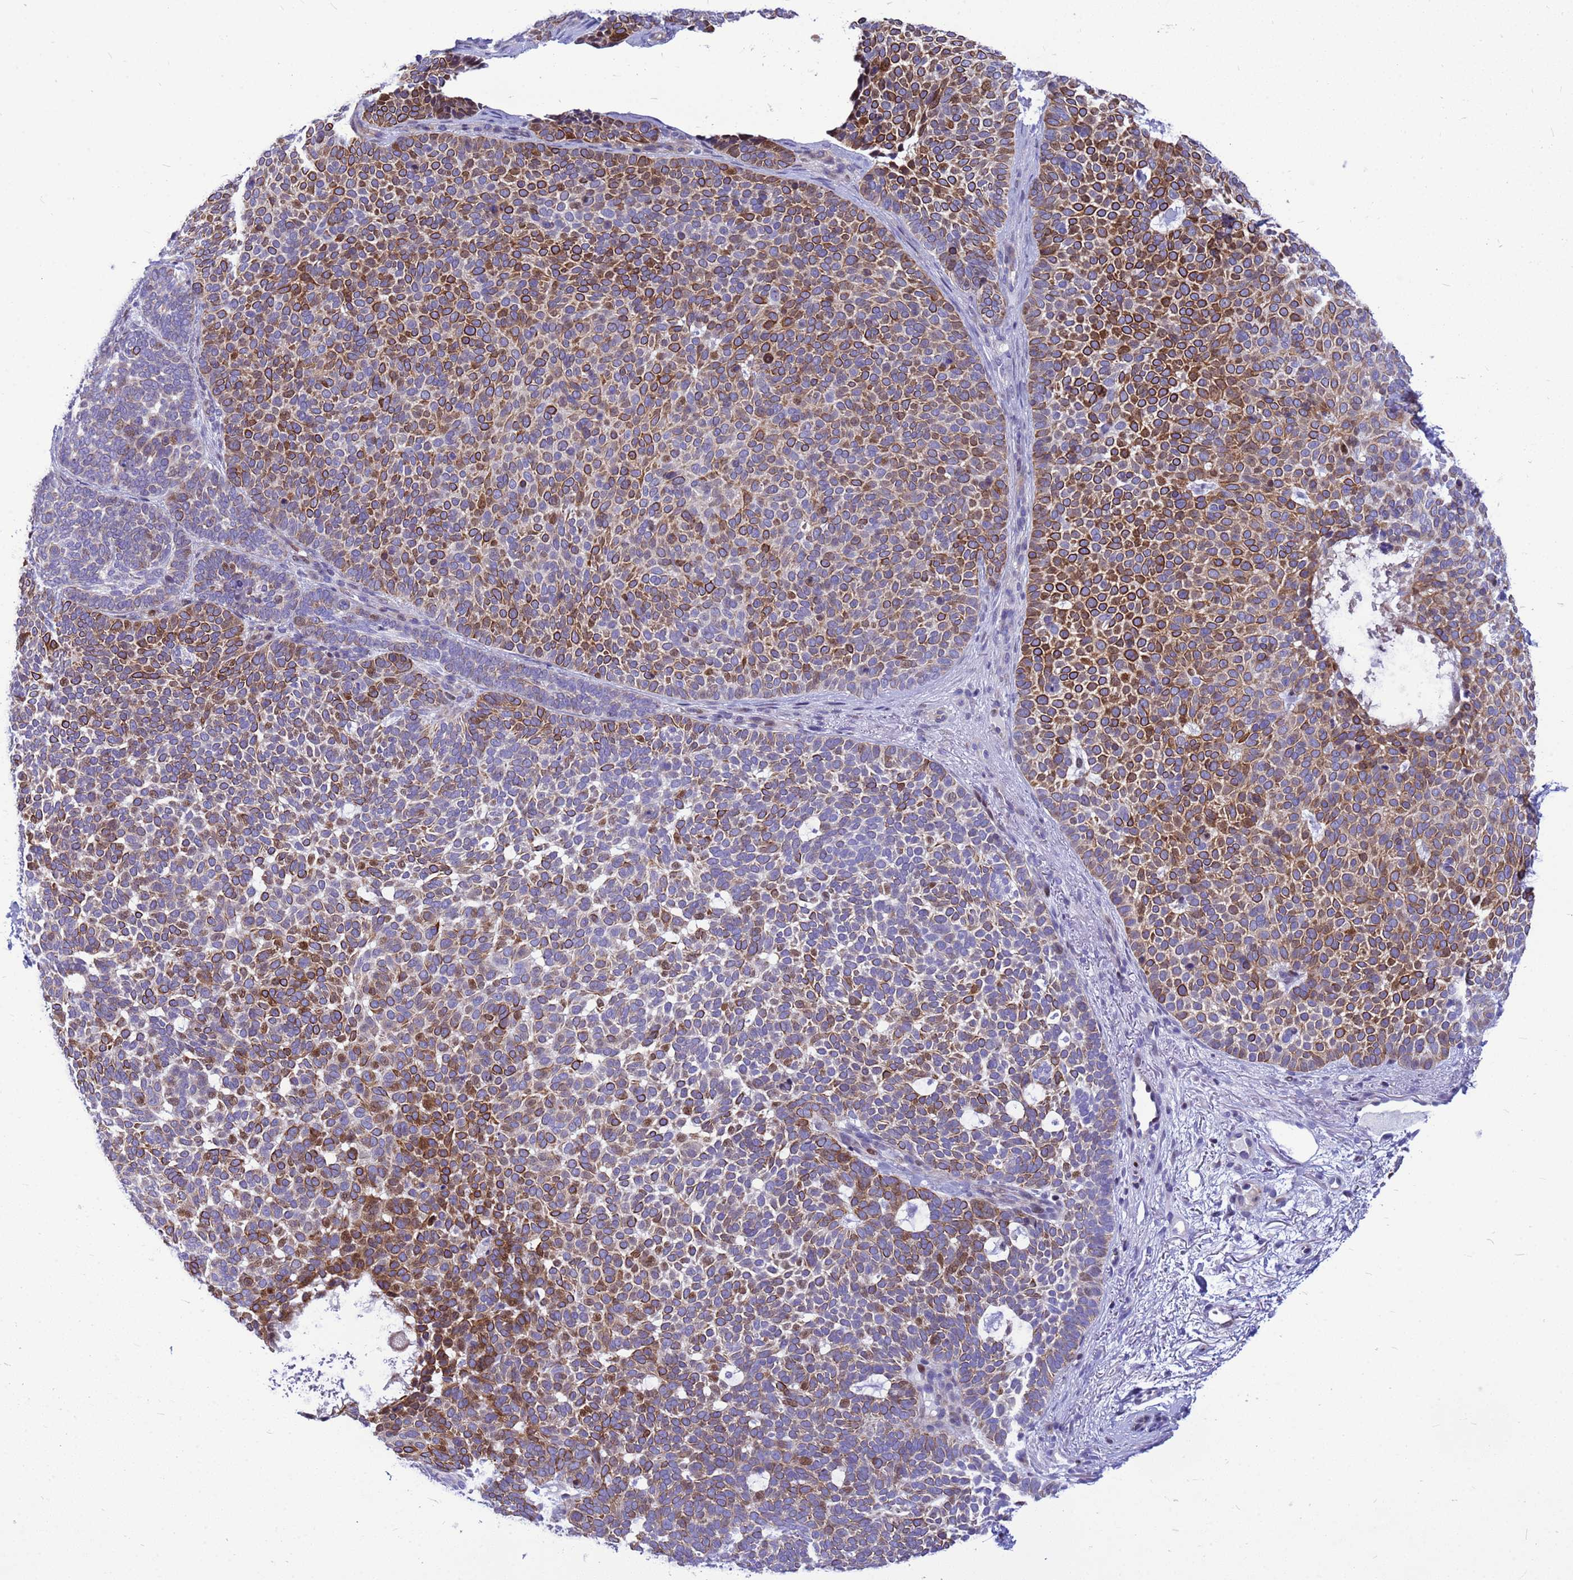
{"staining": {"intensity": "moderate", "quantity": ">75%", "location": "cytoplasmic/membranous"}, "tissue": "skin cancer", "cell_type": "Tumor cells", "image_type": "cancer", "snomed": [{"axis": "morphology", "description": "Basal cell carcinoma"}, {"axis": "topography", "description": "Skin"}], "caption": "Brown immunohistochemical staining in human skin basal cell carcinoma demonstrates moderate cytoplasmic/membranous staining in approximately >75% of tumor cells.", "gene": "ADAMTS7", "patient": {"sex": "female", "age": 77}}